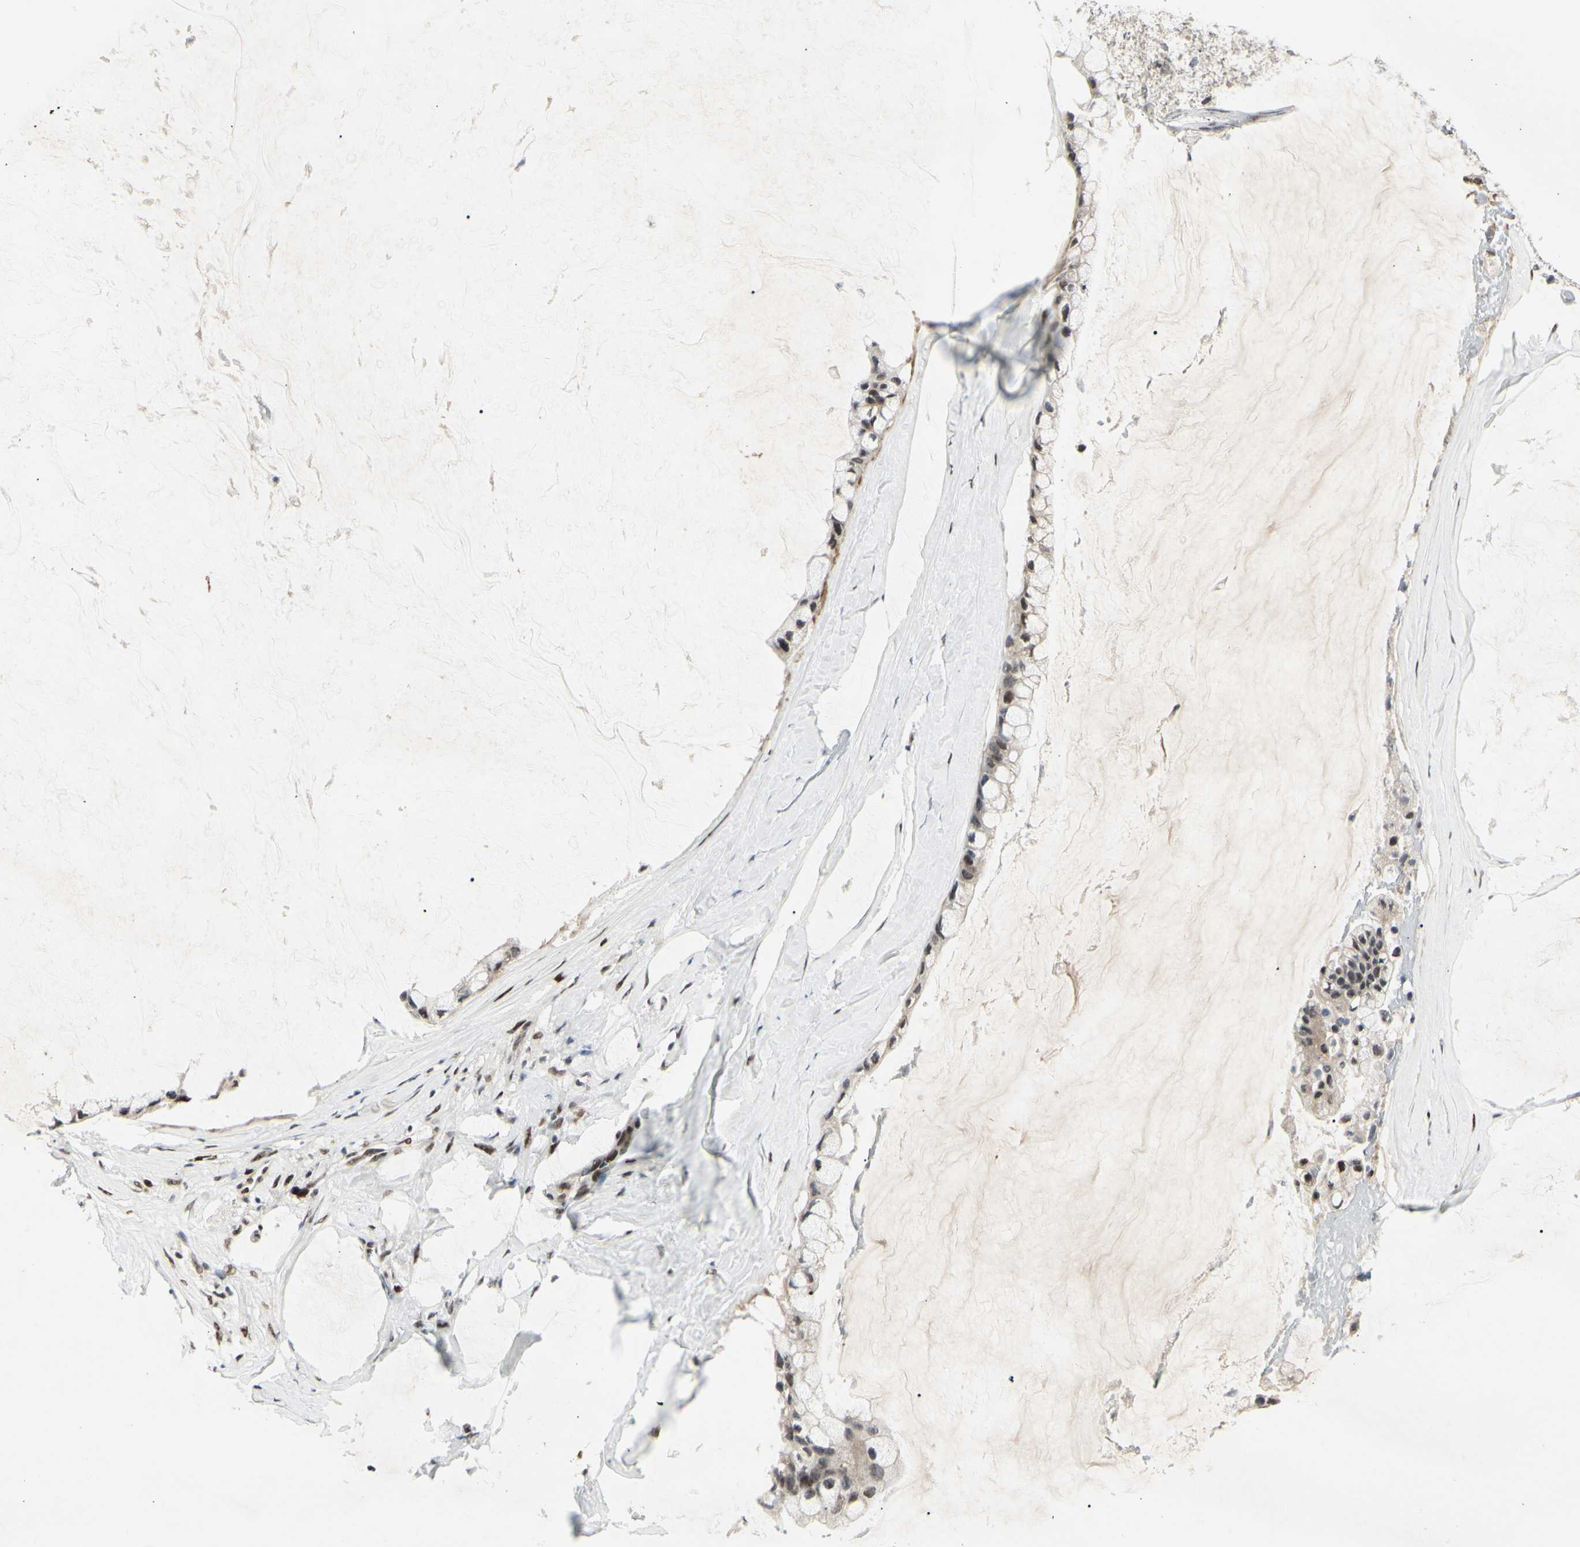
{"staining": {"intensity": "moderate", "quantity": ">75%", "location": "nuclear"}, "tissue": "ovarian cancer", "cell_type": "Tumor cells", "image_type": "cancer", "snomed": [{"axis": "morphology", "description": "Cystadenocarcinoma, mucinous, NOS"}, {"axis": "topography", "description": "Ovary"}], "caption": "A brown stain highlights moderate nuclear staining of a protein in ovarian mucinous cystadenocarcinoma tumor cells.", "gene": "FOXJ2", "patient": {"sex": "female", "age": 39}}